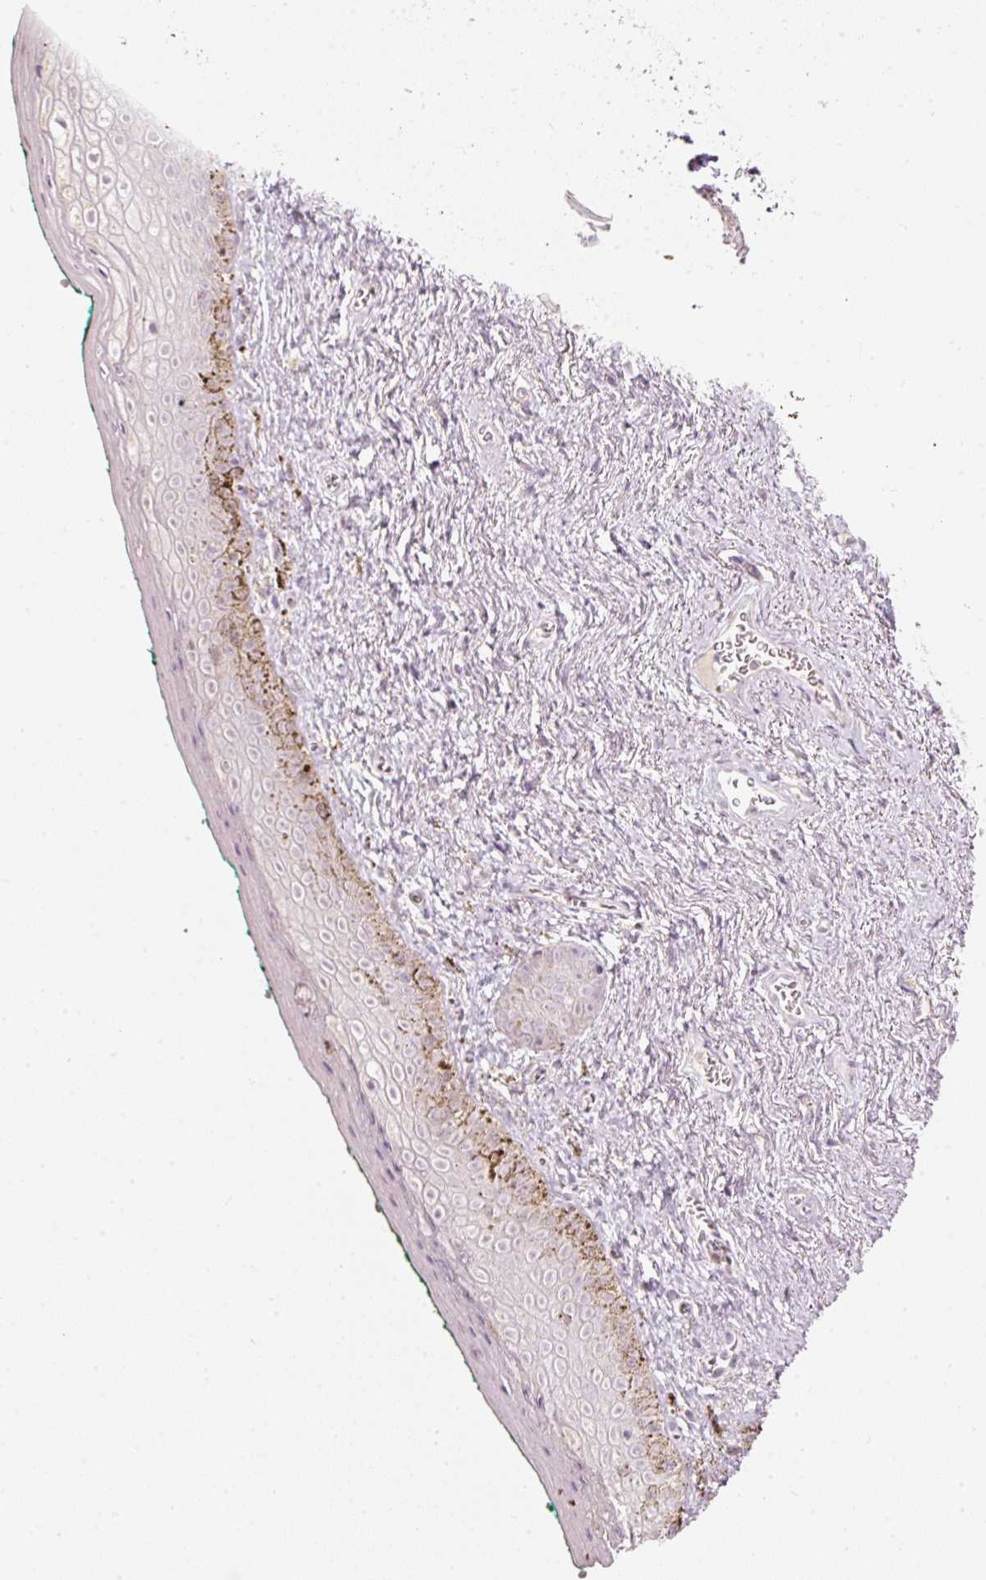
{"staining": {"intensity": "weak", "quantity": "<25%", "location": "nuclear"}, "tissue": "vagina", "cell_type": "Squamous epithelial cells", "image_type": "normal", "snomed": [{"axis": "morphology", "description": "Normal tissue, NOS"}, {"axis": "topography", "description": "Vulva"}, {"axis": "topography", "description": "Vagina"}, {"axis": "topography", "description": "Peripheral nerve tissue"}], "caption": "High power microscopy image of an immunohistochemistry (IHC) micrograph of unremarkable vagina, revealing no significant positivity in squamous epithelial cells. (Stains: DAB (3,3'-diaminobenzidine) immunohistochemistry (IHC) with hematoxylin counter stain, Microscopy: brightfield microscopy at high magnification).", "gene": "RNF39", "patient": {"sex": "female", "age": 66}}